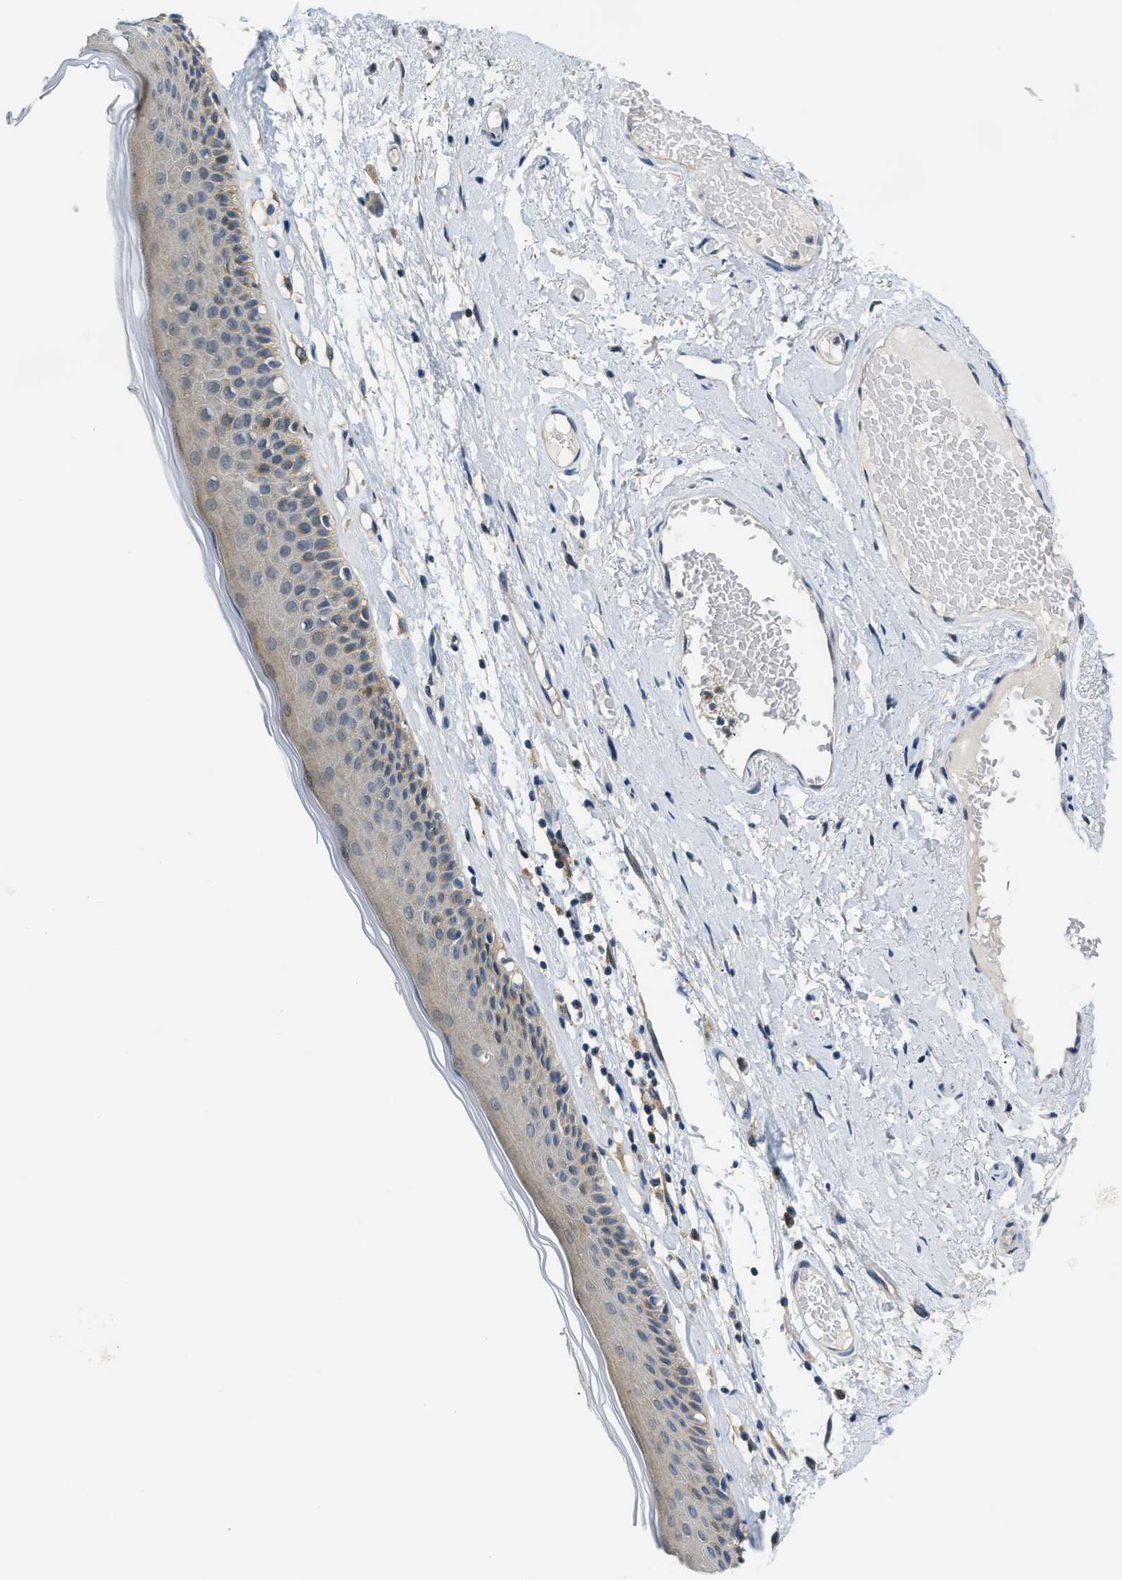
{"staining": {"intensity": "moderate", "quantity": ">75%", "location": "cytoplasmic/membranous"}, "tissue": "skin", "cell_type": "Epidermal cells", "image_type": "normal", "snomed": [{"axis": "morphology", "description": "Normal tissue, NOS"}, {"axis": "topography", "description": "Vulva"}], "caption": "The immunohistochemical stain highlights moderate cytoplasmic/membranous staining in epidermal cells of unremarkable skin. The protein of interest is stained brown, and the nuclei are stained in blue (DAB IHC with brightfield microscopy, high magnification).", "gene": "EIF4EBP2", "patient": {"sex": "female", "age": 73}}